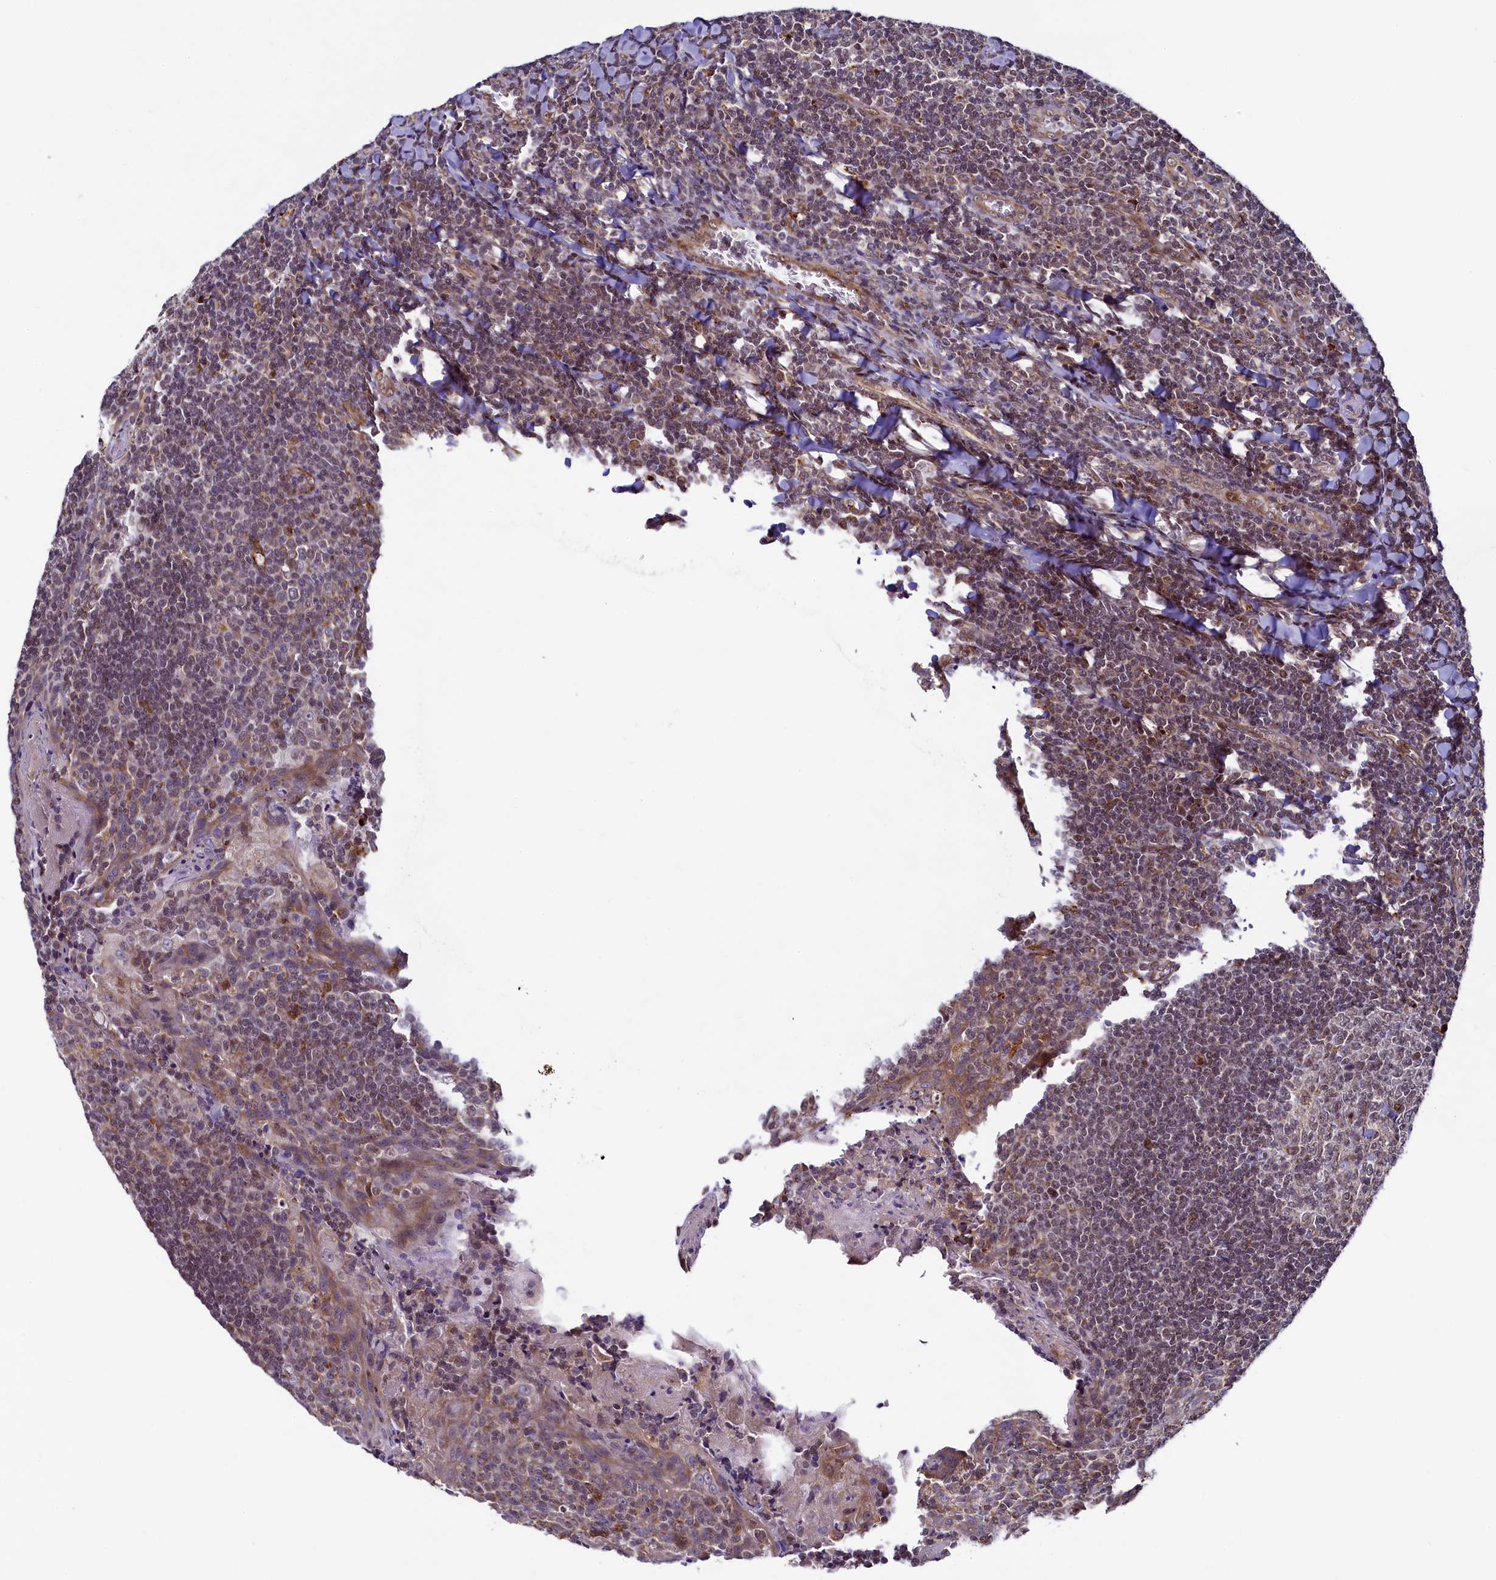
{"staining": {"intensity": "moderate", "quantity": "<25%", "location": "cytoplasmic/membranous"}, "tissue": "tonsil", "cell_type": "Germinal center cells", "image_type": "normal", "snomed": [{"axis": "morphology", "description": "Normal tissue, NOS"}, {"axis": "topography", "description": "Tonsil"}], "caption": "High-power microscopy captured an immunohistochemistry (IHC) image of unremarkable tonsil, revealing moderate cytoplasmic/membranous positivity in approximately <25% of germinal center cells. The protein is stained brown, and the nuclei are stained in blue (DAB IHC with brightfield microscopy, high magnification).", "gene": "ZNF577", "patient": {"sex": "male", "age": 27}}